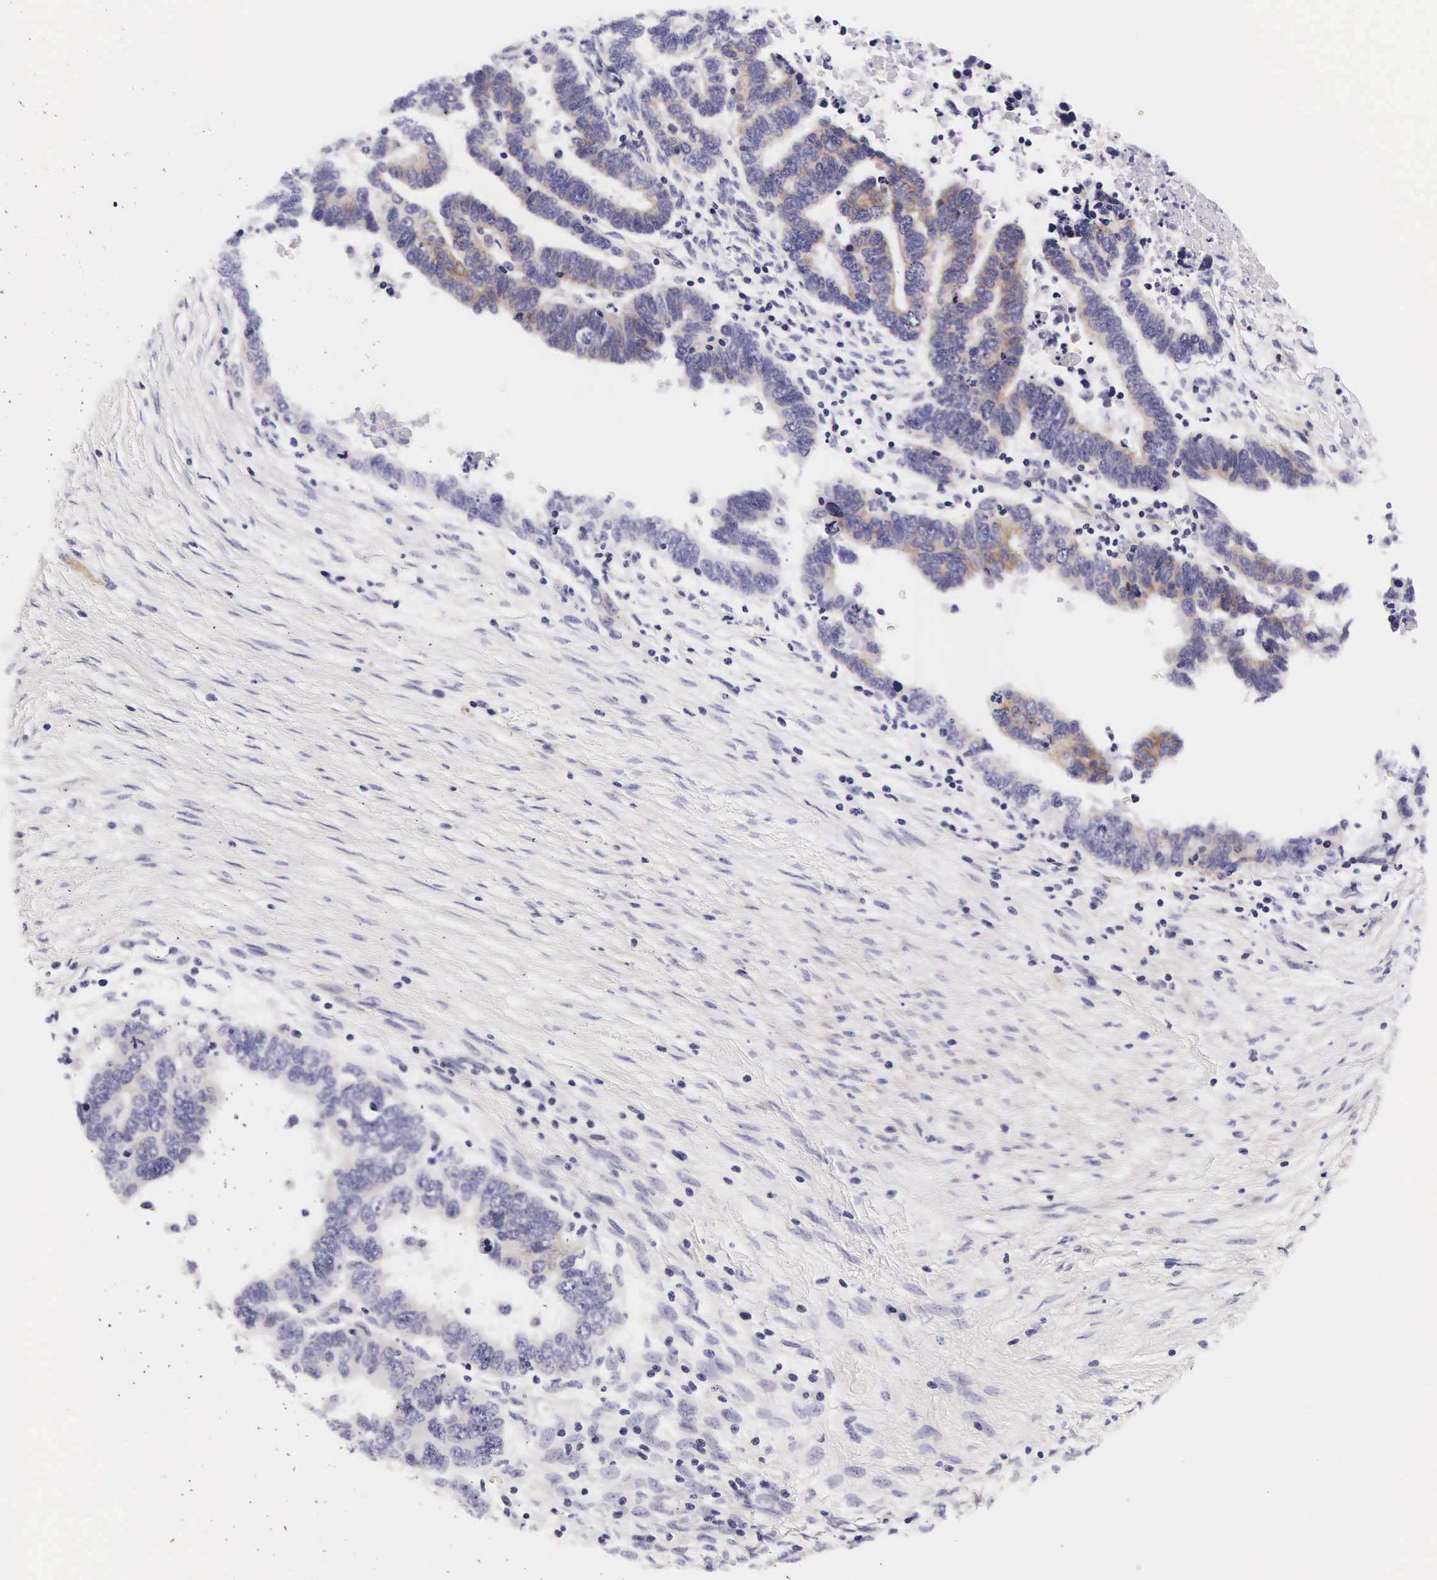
{"staining": {"intensity": "negative", "quantity": "none", "location": "none"}, "tissue": "ovarian cancer", "cell_type": "Tumor cells", "image_type": "cancer", "snomed": [{"axis": "morphology", "description": "Carcinoma, endometroid"}, {"axis": "morphology", "description": "Cystadenocarcinoma, serous, NOS"}, {"axis": "topography", "description": "Ovary"}], "caption": "Tumor cells are negative for brown protein staining in endometroid carcinoma (ovarian). Brightfield microscopy of immunohistochemistry (IHC) stained with DAB (3,3'-diaminobenzidine) (brown) and hematoxylin (blue), captured at high magnification.", "gene": "UPRT", "patient": {"sex": "female", "age": 45}}